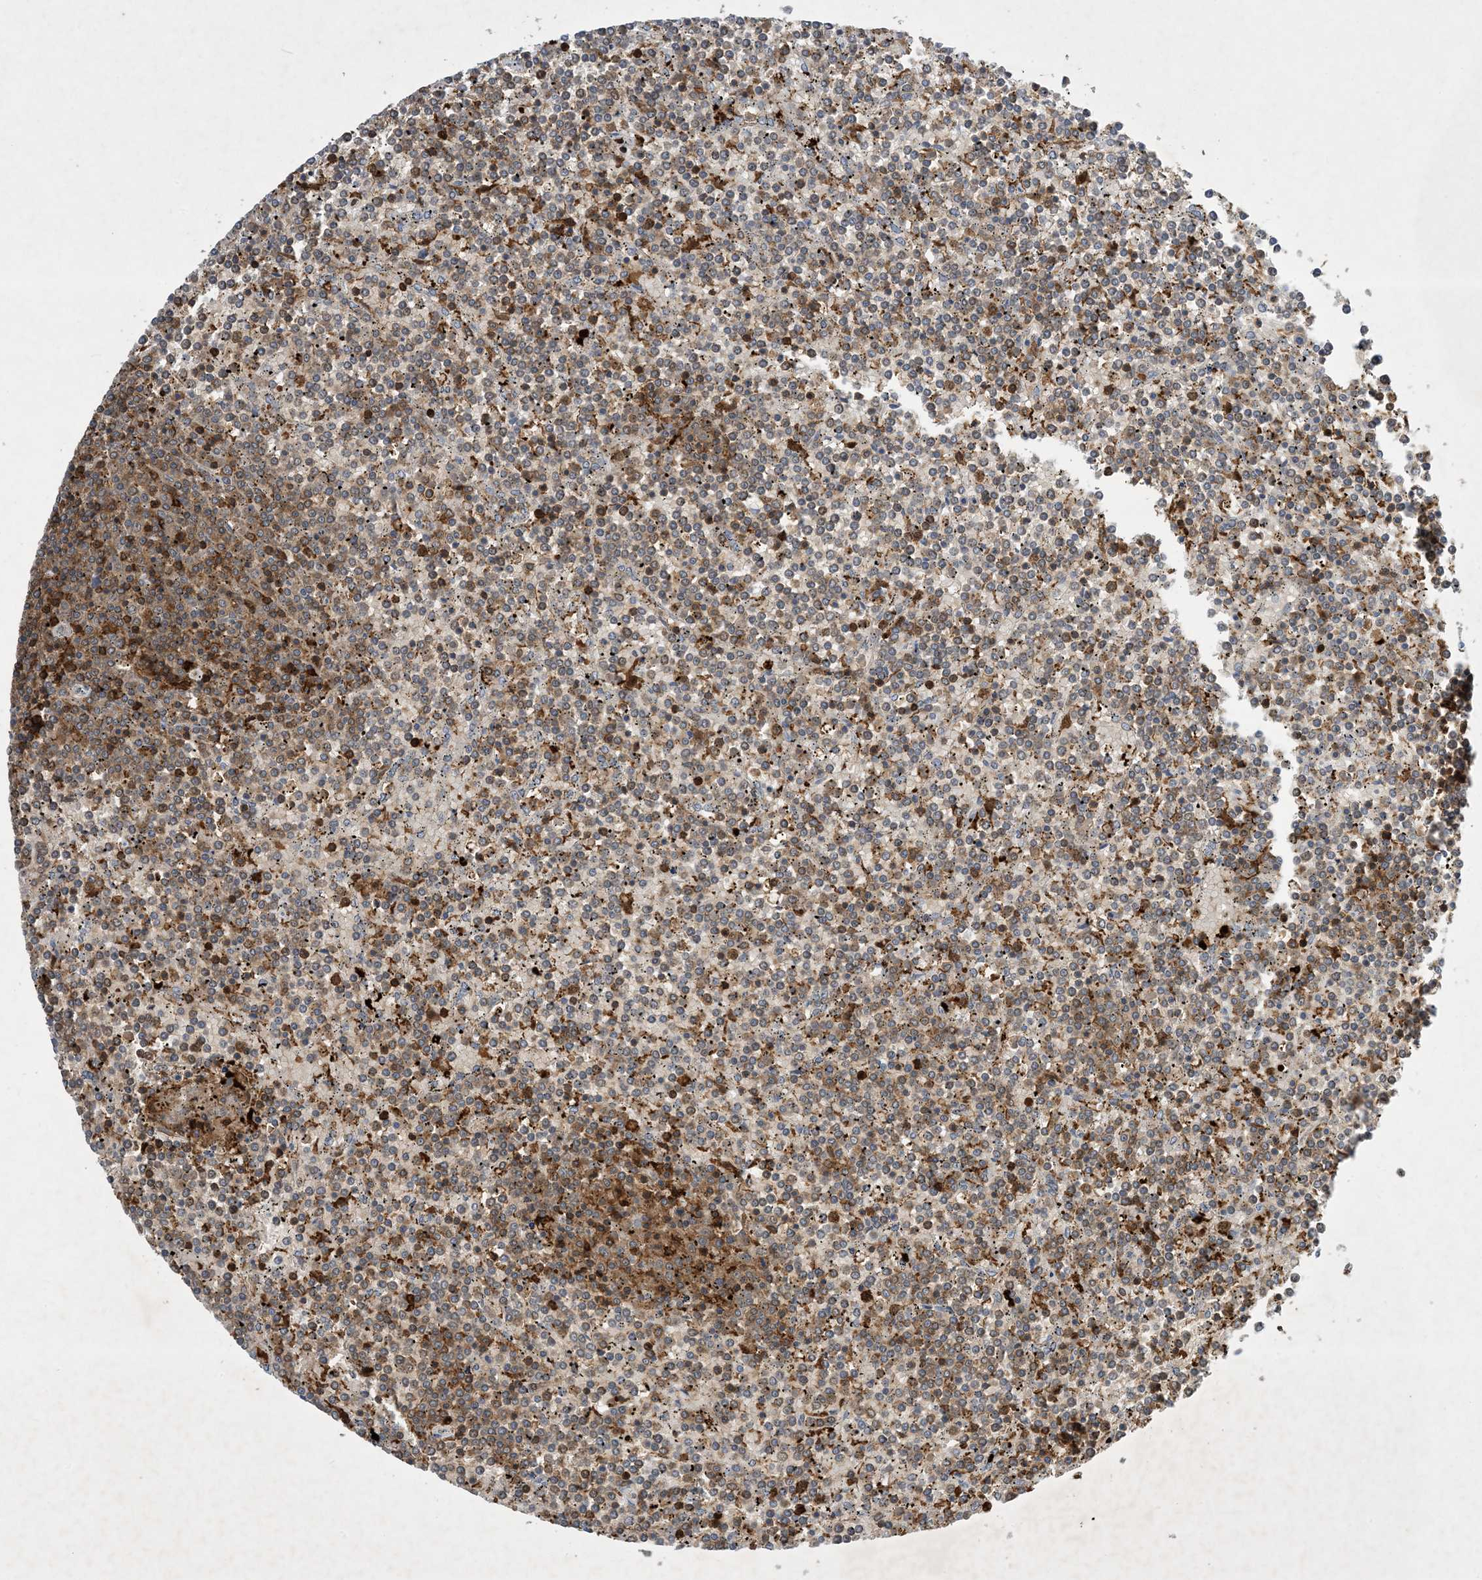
{"staining": {"intensity": "moderate", "quantity": "<25%", "location": "cytoplasmic/membranous"}, "tissue": "lymphoma", "cell_type": "Tumor cells", "image_type": "cancer", "snomed": [{"axis": "morphology", "description": "Malignant lymphoma, non-Hodgkin's type, Low grade"}, {"axis": "topography", "description": "Spleen"}], "caption": "Human lymphoma stained with a brown dye exhibits moderate cytoplasmic/membranous positive staining in about <25% of tumor cells.", "gene": "AK9", "patient": {"sex": "female", "age": 19}}